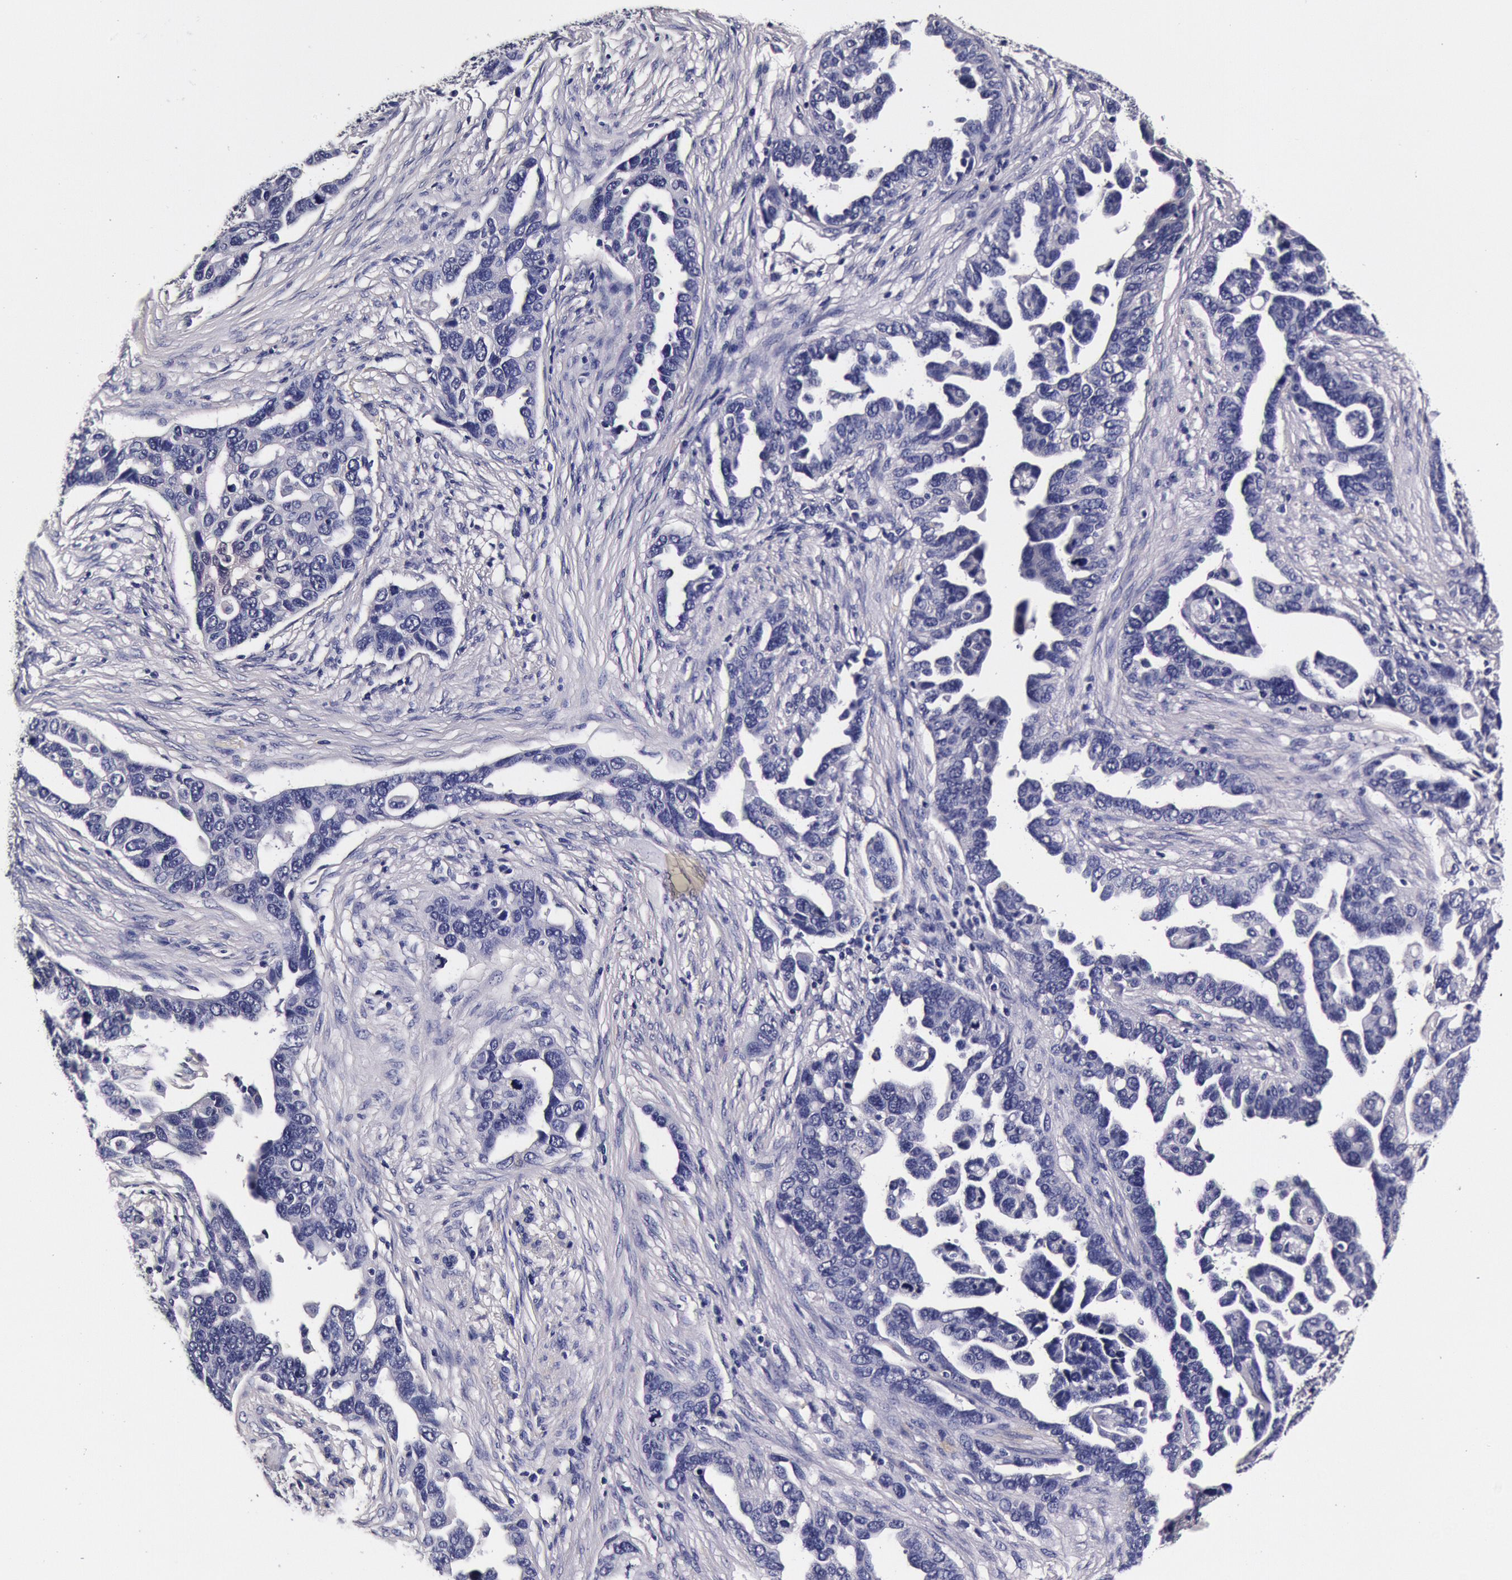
{"staining": {"intensity": "negative", "quantity": "none", "location": "none"}, "tissue": "ovarian cancer", "cell_type": "Tumor cells", "image_type": "cancer", "snomed": [{"axis": "morphology", "description": "Cystadenocarcinoma, serous, NOS"}, {"axis": "topography", "description": "Ovary"}], "caption": "There is no significant positivity in tumor cells of serous cystadenocarcinoma (ovarian).", "gene": "CCDC22", "patient": {"sex": "female", "age": 54}}